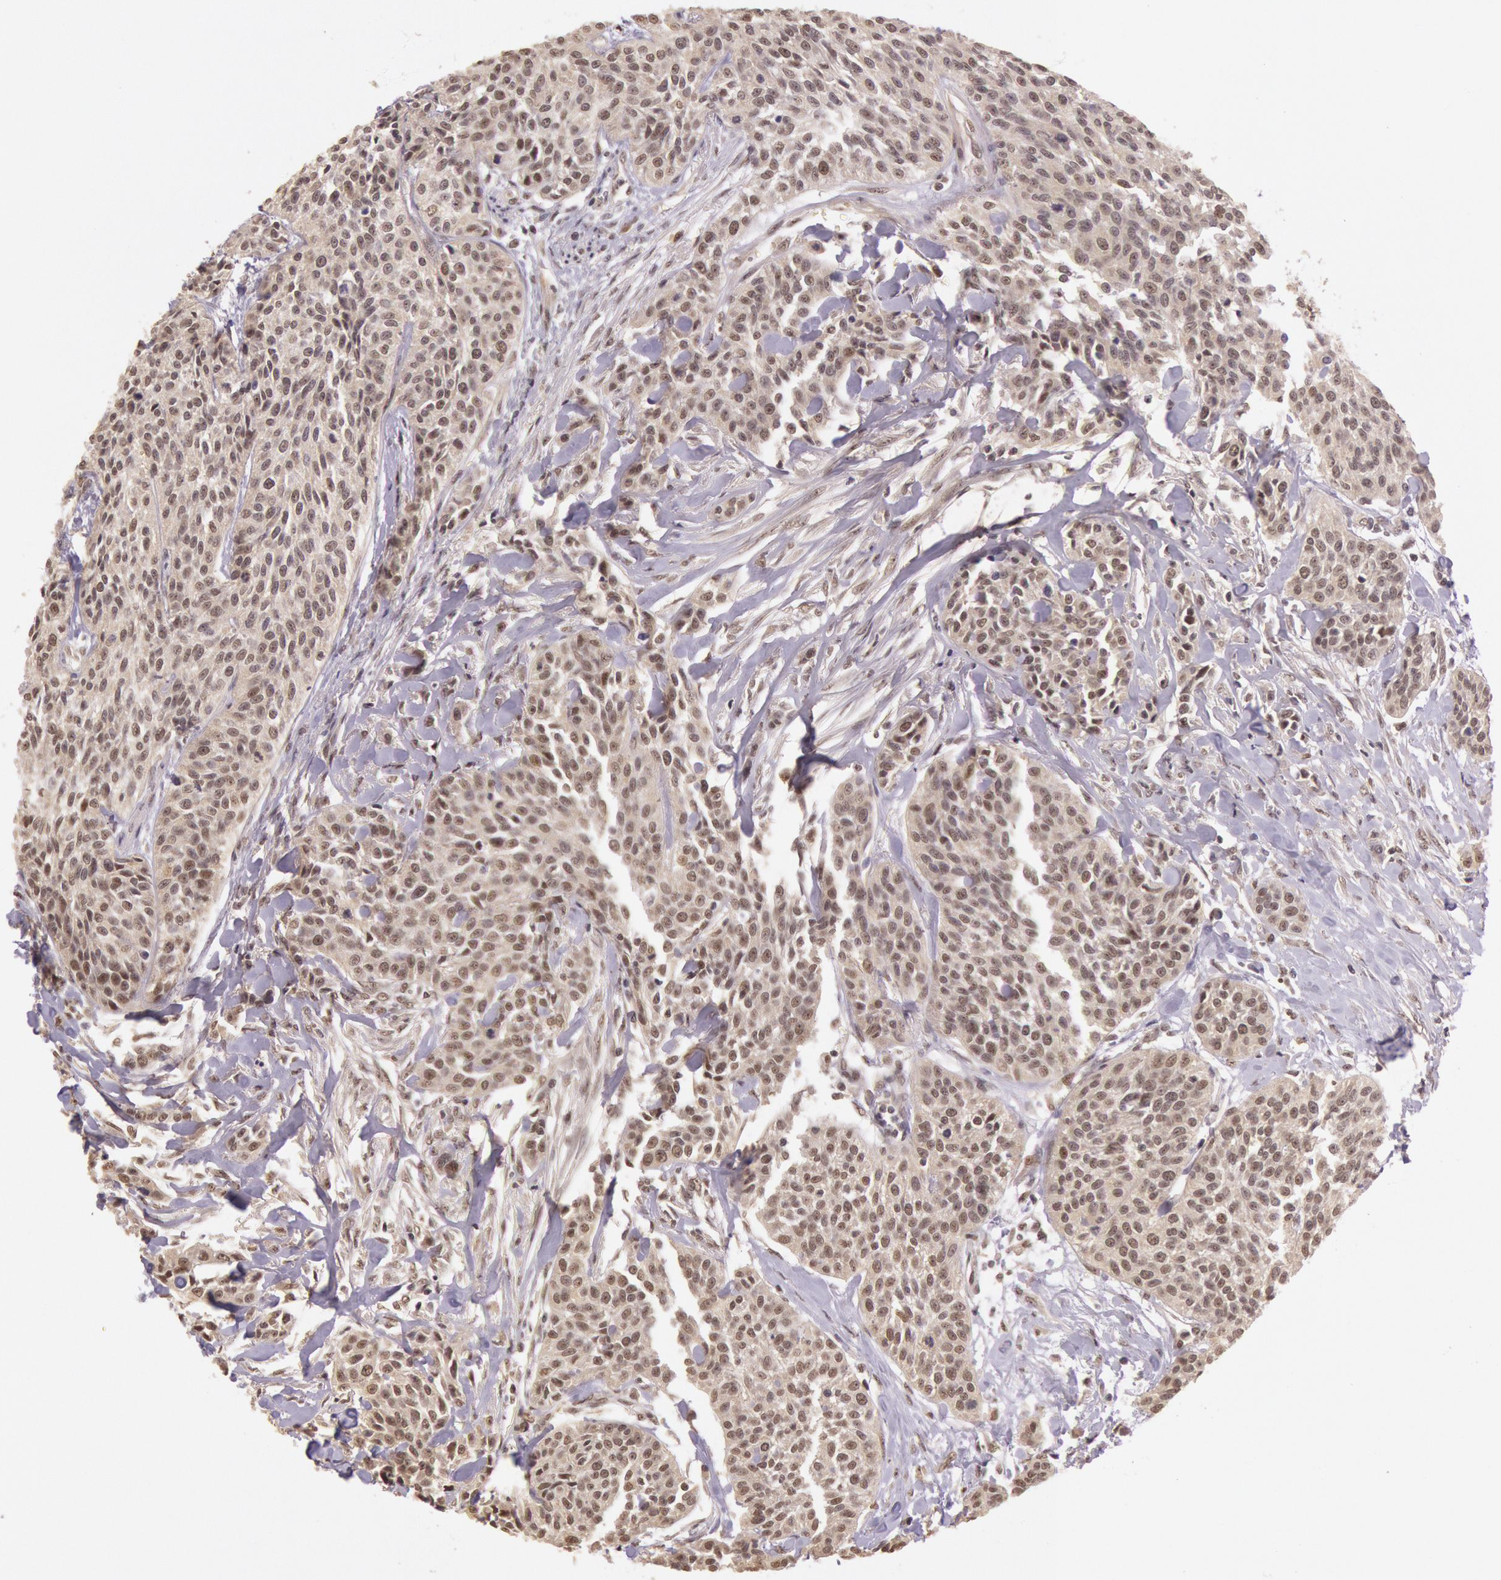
{"staining": {"intensity": "moderate", "quantity": "25%-75%", "location": "cytoplasmic/membranous,nuclear"}, "tissue": "urothelial cancer", "cell_type": "Tumor cells", "image_type": "cancer", "snomed": [{"axis": "morphology", "description": "Urothelial carcinoma, High grade"}, {"axis": "topography", "description": "Urinary bladder"}], "caption": "This image demonstrates immunohistochemistry staining of human urothelial carcinoma (high-grade), with medium moderate cytoplasmic/membranous and nuclear expression in about 25%-75% of tumor cells.", "gene": "RTL10", "patient": {"sex": "male", "age": 56}}